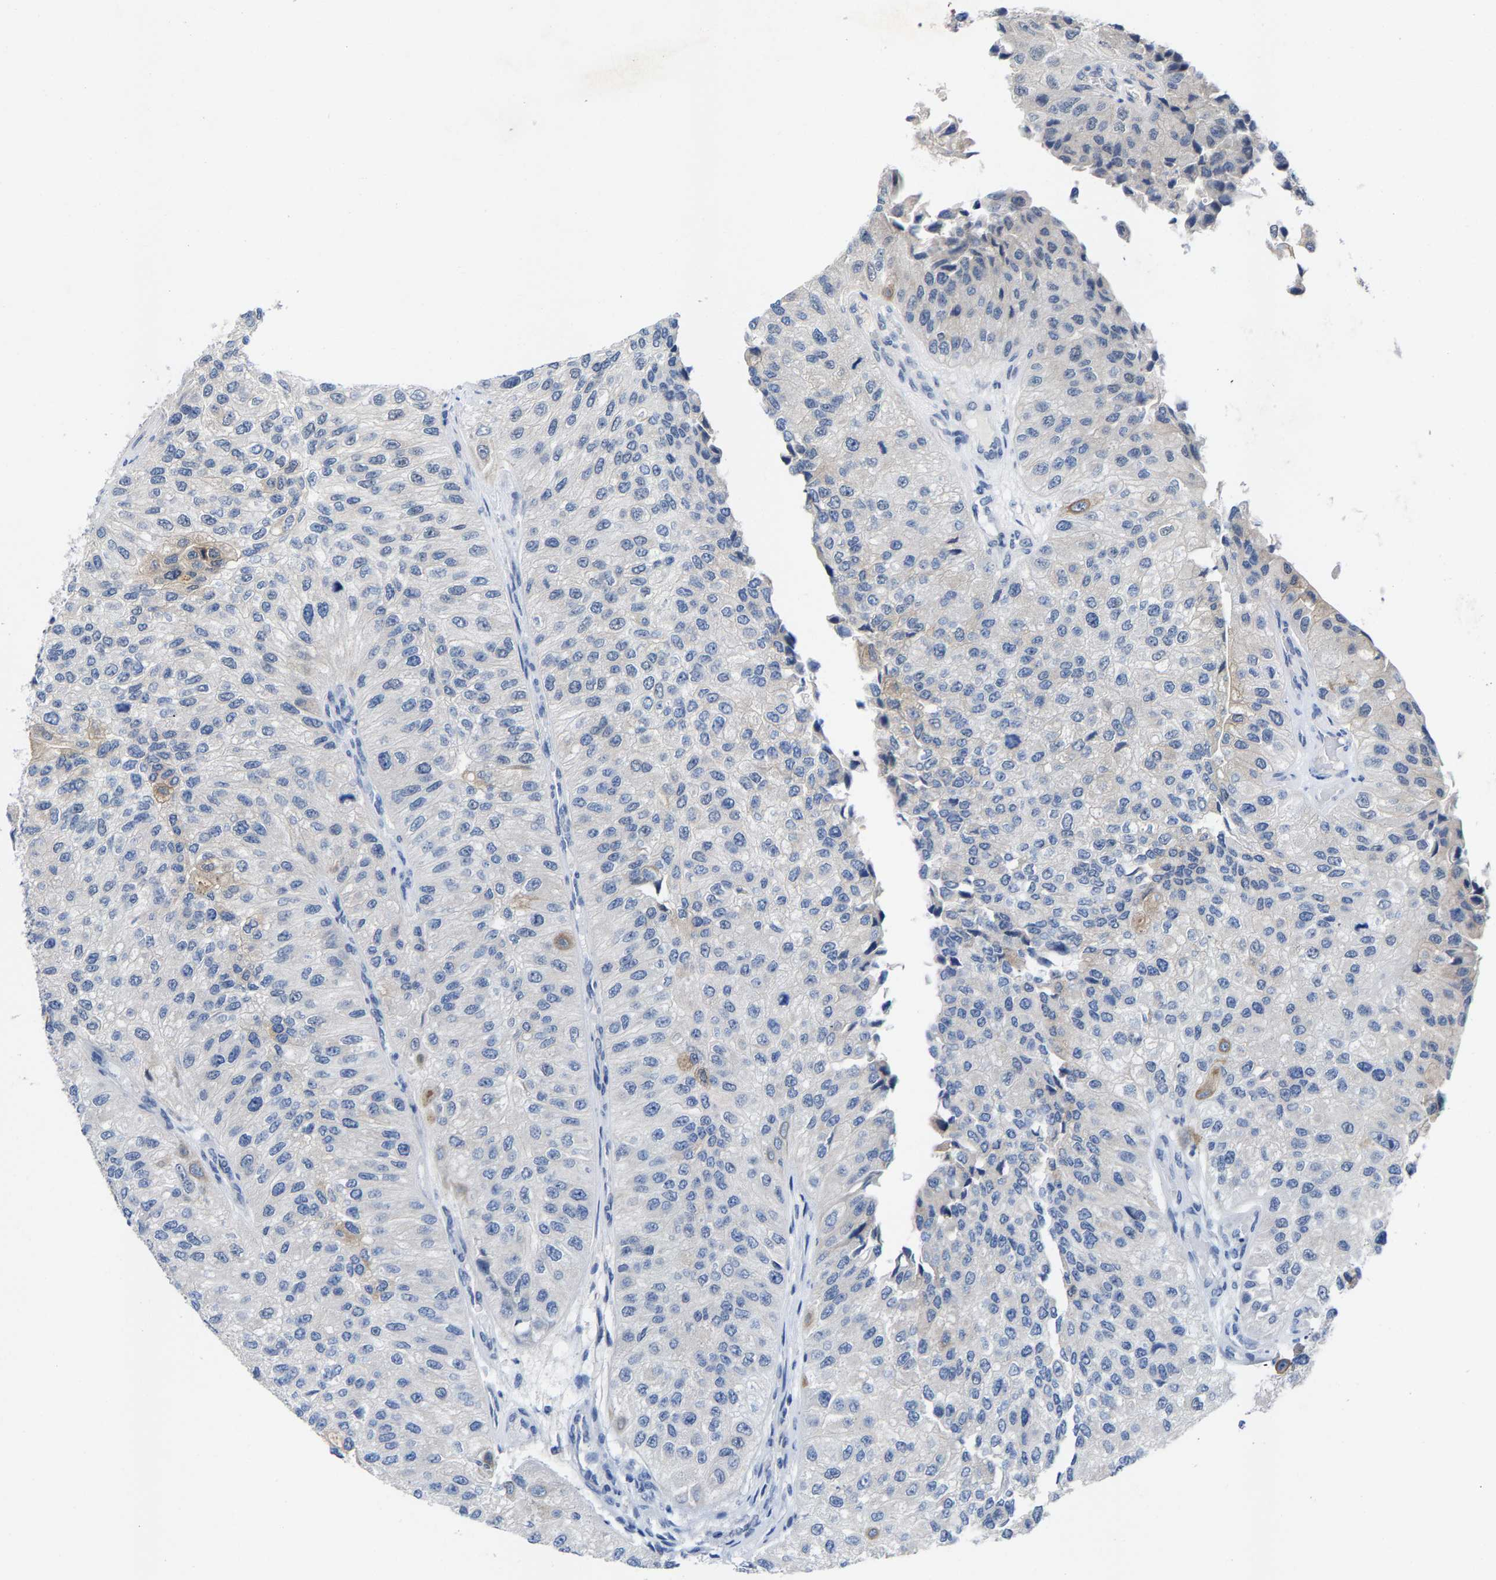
{"staining": {"intensity": "negative", "quantity": "none", "location": "none"}, "tissue": "urothelial cancer", "cell_type": "Tumor cells", "image_type": "cancer", "snomed": [{"axis": "morphology", "description": "Urothelial carcinoma, High grade"}, {"axis": "topography", "description": "Kidney"}, {"axis": "topography", "description": "Urinary bladder"}], "caption": "DAB immunohistochemical staining of human urothelial cancer reveals no significant positivity in tumor cells.", "gene": "FGD3", "patient": {"sex": "male", "age": 77}}